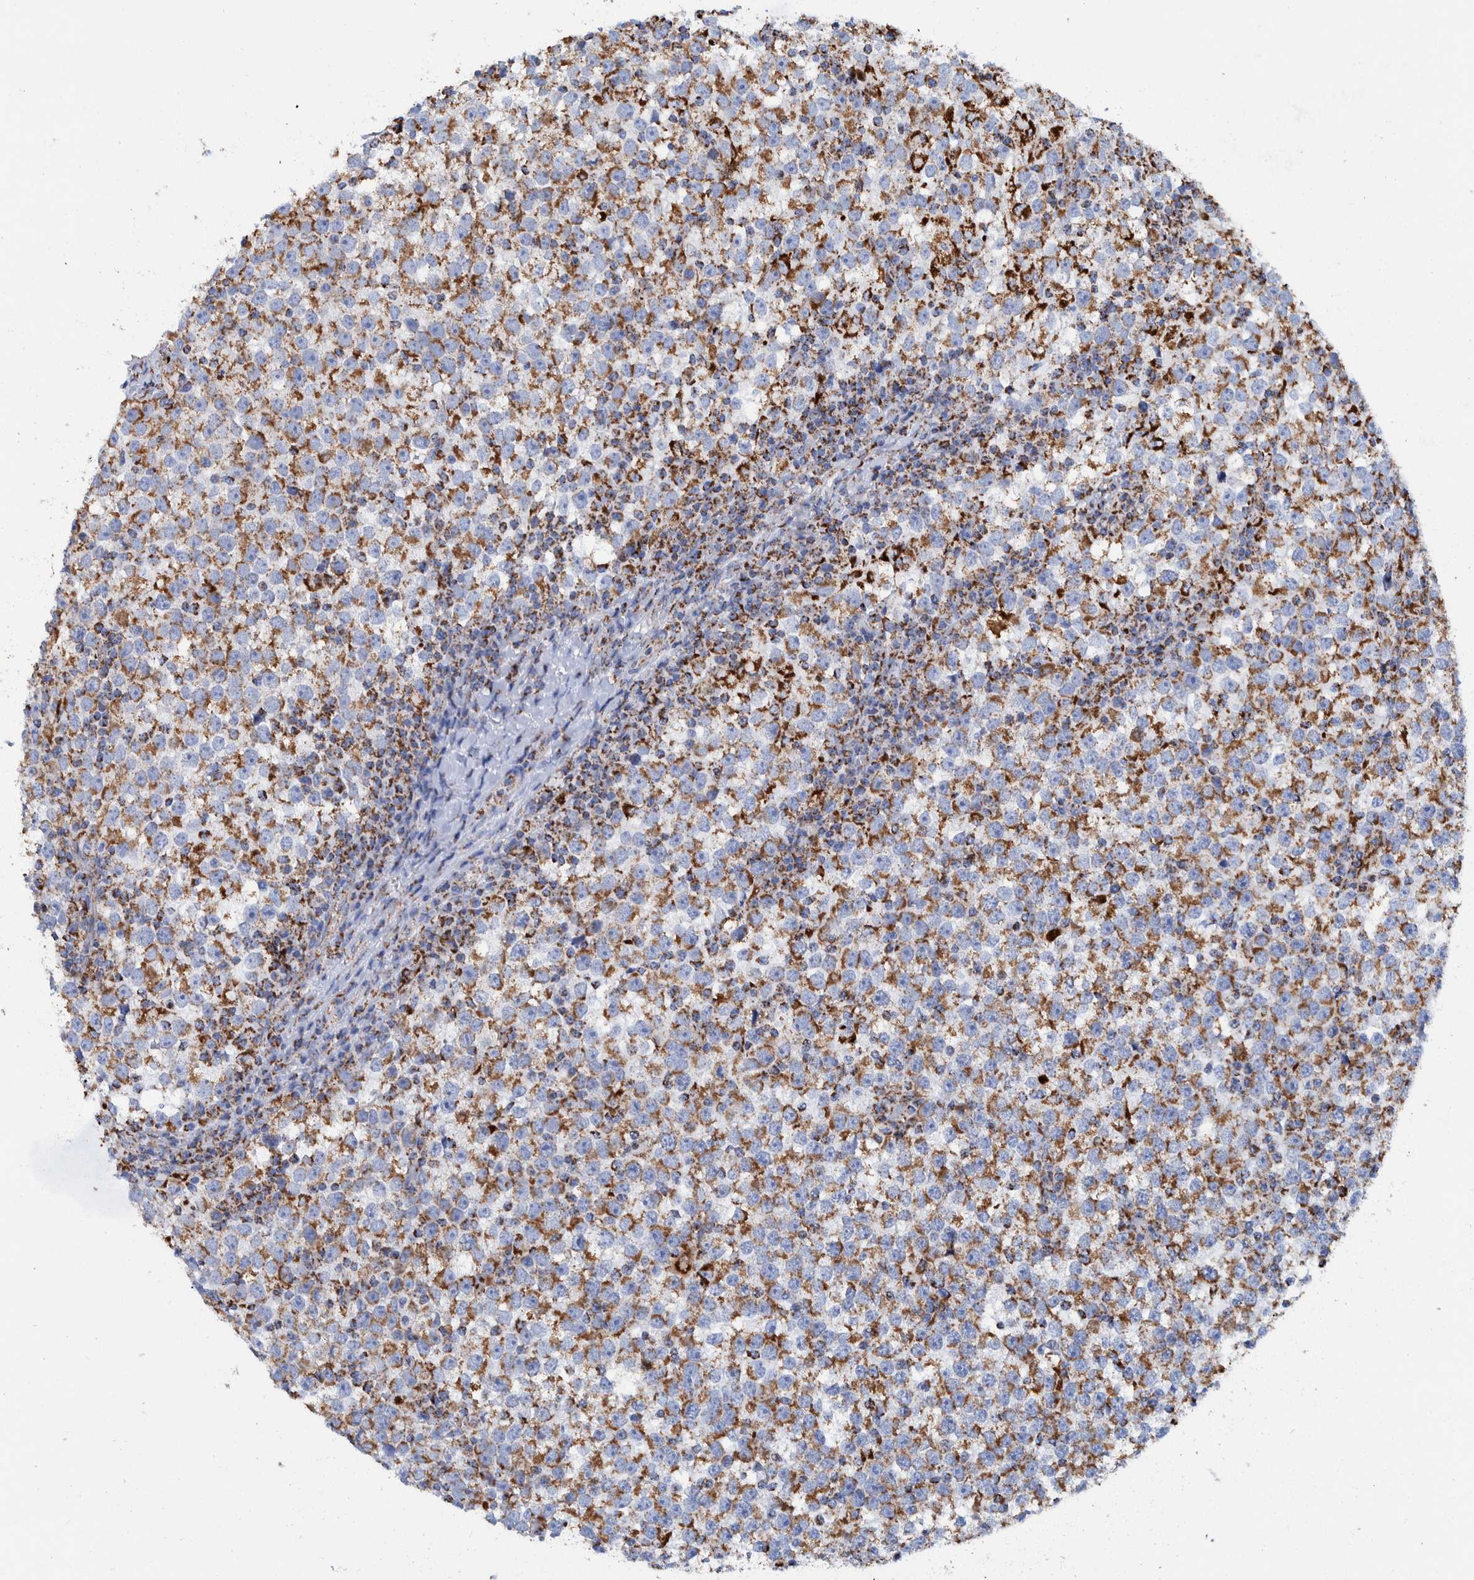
{"staining": {"intensity": "moderate", "quantity": ">75%", "location": "cytoplasmic/membranous"}, "tissue": "testis cancer", "cell_type": "Tumor cells", "image_type": "cancer", "snomed": [{"axis": "morphology", "description": "Seminoma, NOS"}, {"axis": "topography", "description": "Testis"}], "caption": "Protein expression analysis of seminoma (testis) demonstrates moderate cytoplasmic/membranous staining in approximately >75% of tumor cells. The staining was performed using DAB, with brown indicating positive protein expression. Nuclei are stained blue with hematoxylin.", "gene": "DECR1", "patient": {"sex": "male", "age": 65}}